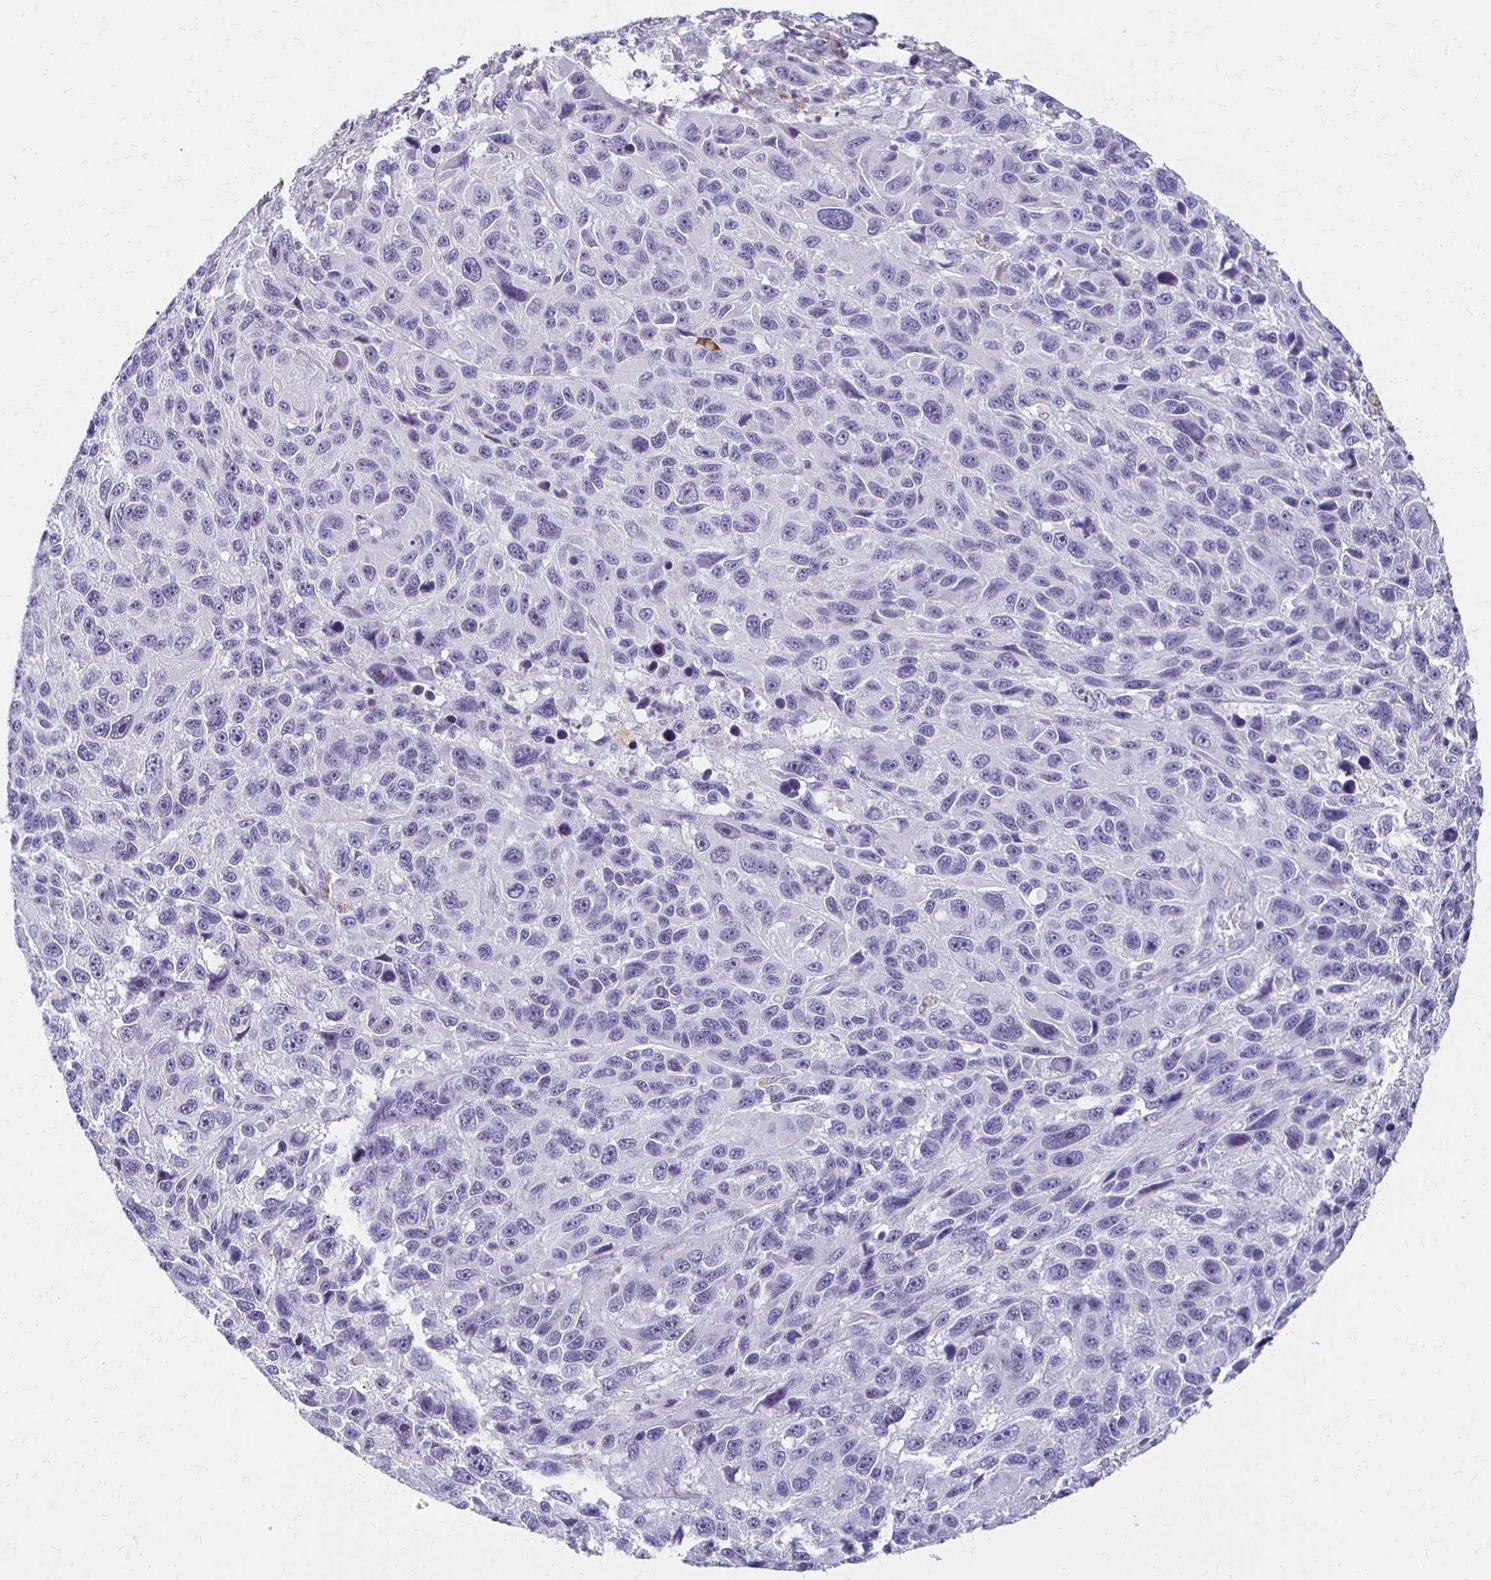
{"staining": {"intensity": "negative", "quantity": "none", "location": "none"}, "tissue": "melanoma", "cell_type": "Tumor cells", "image_type": "cancer", "snomed": [{"axis": "morphology", "description": "Malignant melanoma, NOS"}, {"axis": "topography", "description": "Skin"}], "caption": "IHC micrograph of neoplastic tissue: human melanoma stained with DAB (3,3'-diaminobenzidine) demonstrates no significant protein expression in tumor cells.", "gene": "ACP5", "patient": {"sex": "male", "age": 53}}